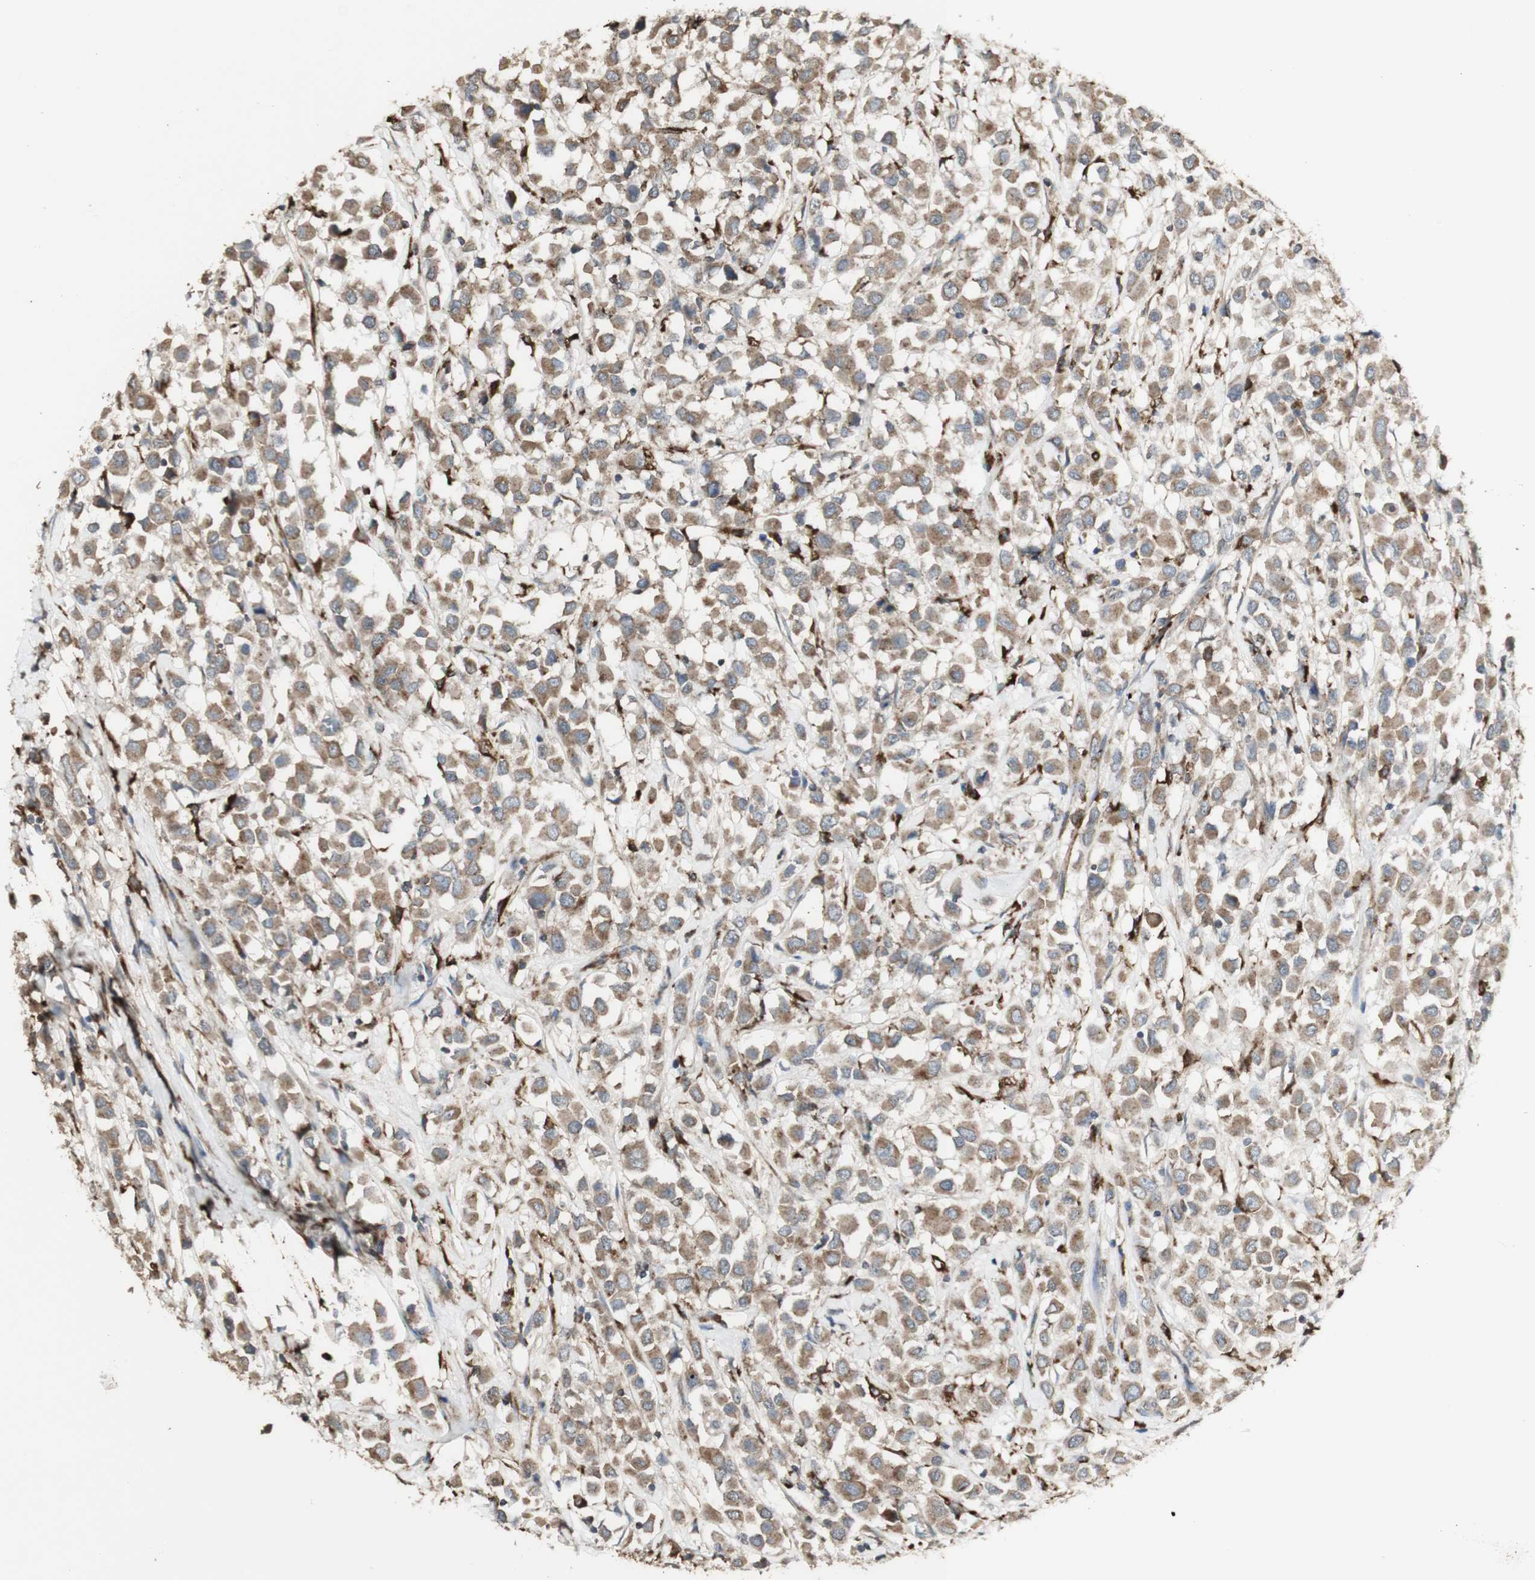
{"staining": {"intensity": "moderate", "quantity": "25%-75%", "location": "cytoplasmic/membranous"}, "tissue": "breast cancer", "cell_type": "Tumor cells", "image_type": "cancer", "snomed": [{"axis": "morphology", "description": "Duct carcinoma"}, {"axis": "topography", "description": "Breast"}], "caption": "A micrograph showing moderate cytoplasmic/membranous staining in approximately 25%-75% of tumor cells in breast cancer (intraductal carcinoma), as visualized by brown immunohistochemical staining.", "gene": "ATP6V1E1", "patient": {"sex": "female", "age": 61}}